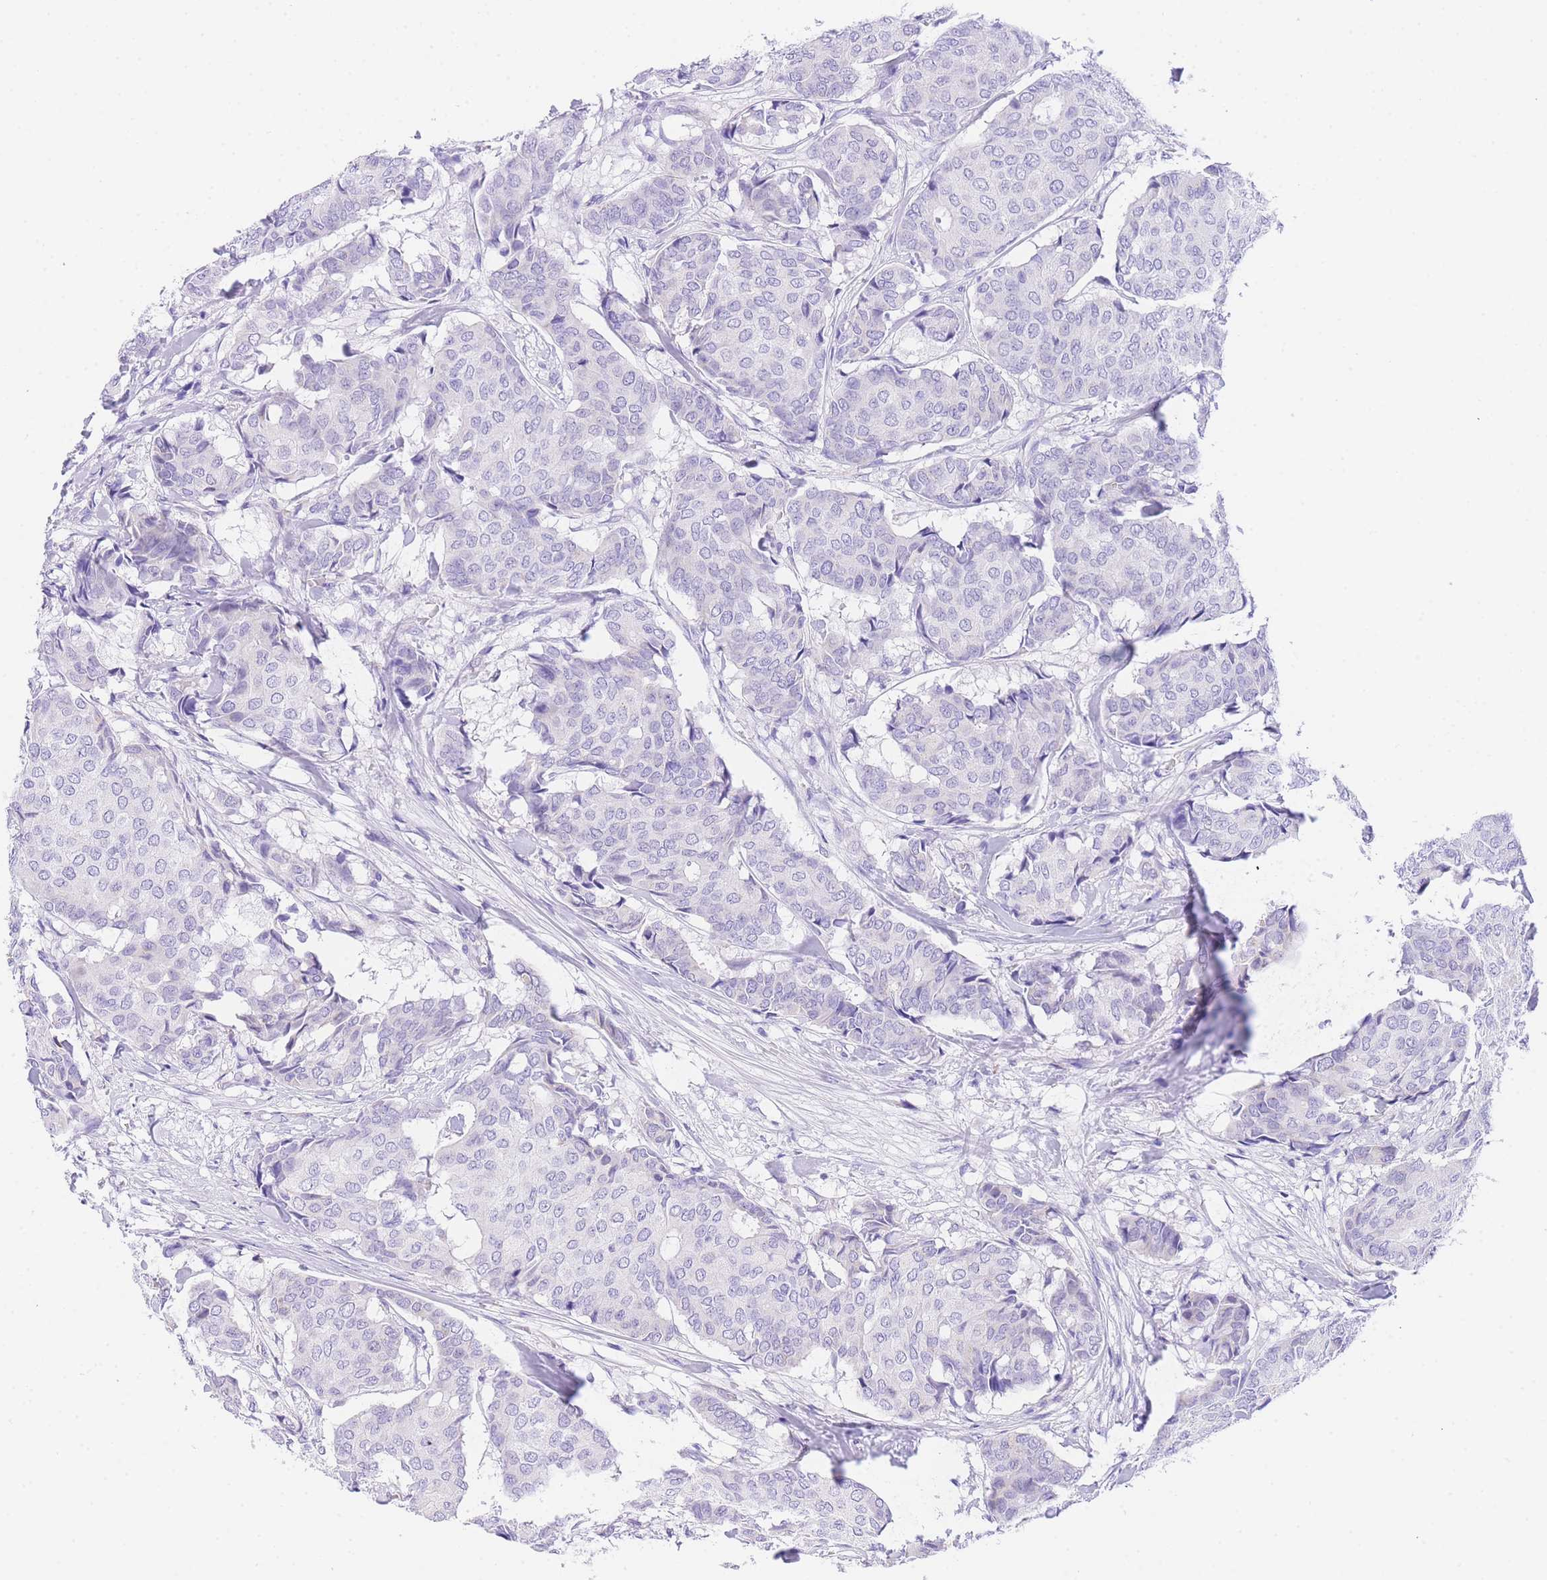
{"staining": {"intensity": "negative", "quantity": "none", "location": "none"}, "tissue": "breast cancer", "cell_type": "Tumor cells", "image_type": "cancer", "snomed": [{"axis": "morphology", "description": "Duct carcinoma"}, {"axis": "topography", "description": "Breast"}], "caption": "A high-resolution photomicrograph shows IHC staining of invasive ductal carcinoma (breast), which reveals no significant staining in tumor cells.", "gene": "NKD2", "patient": {"sex": "female", "age": 75}}